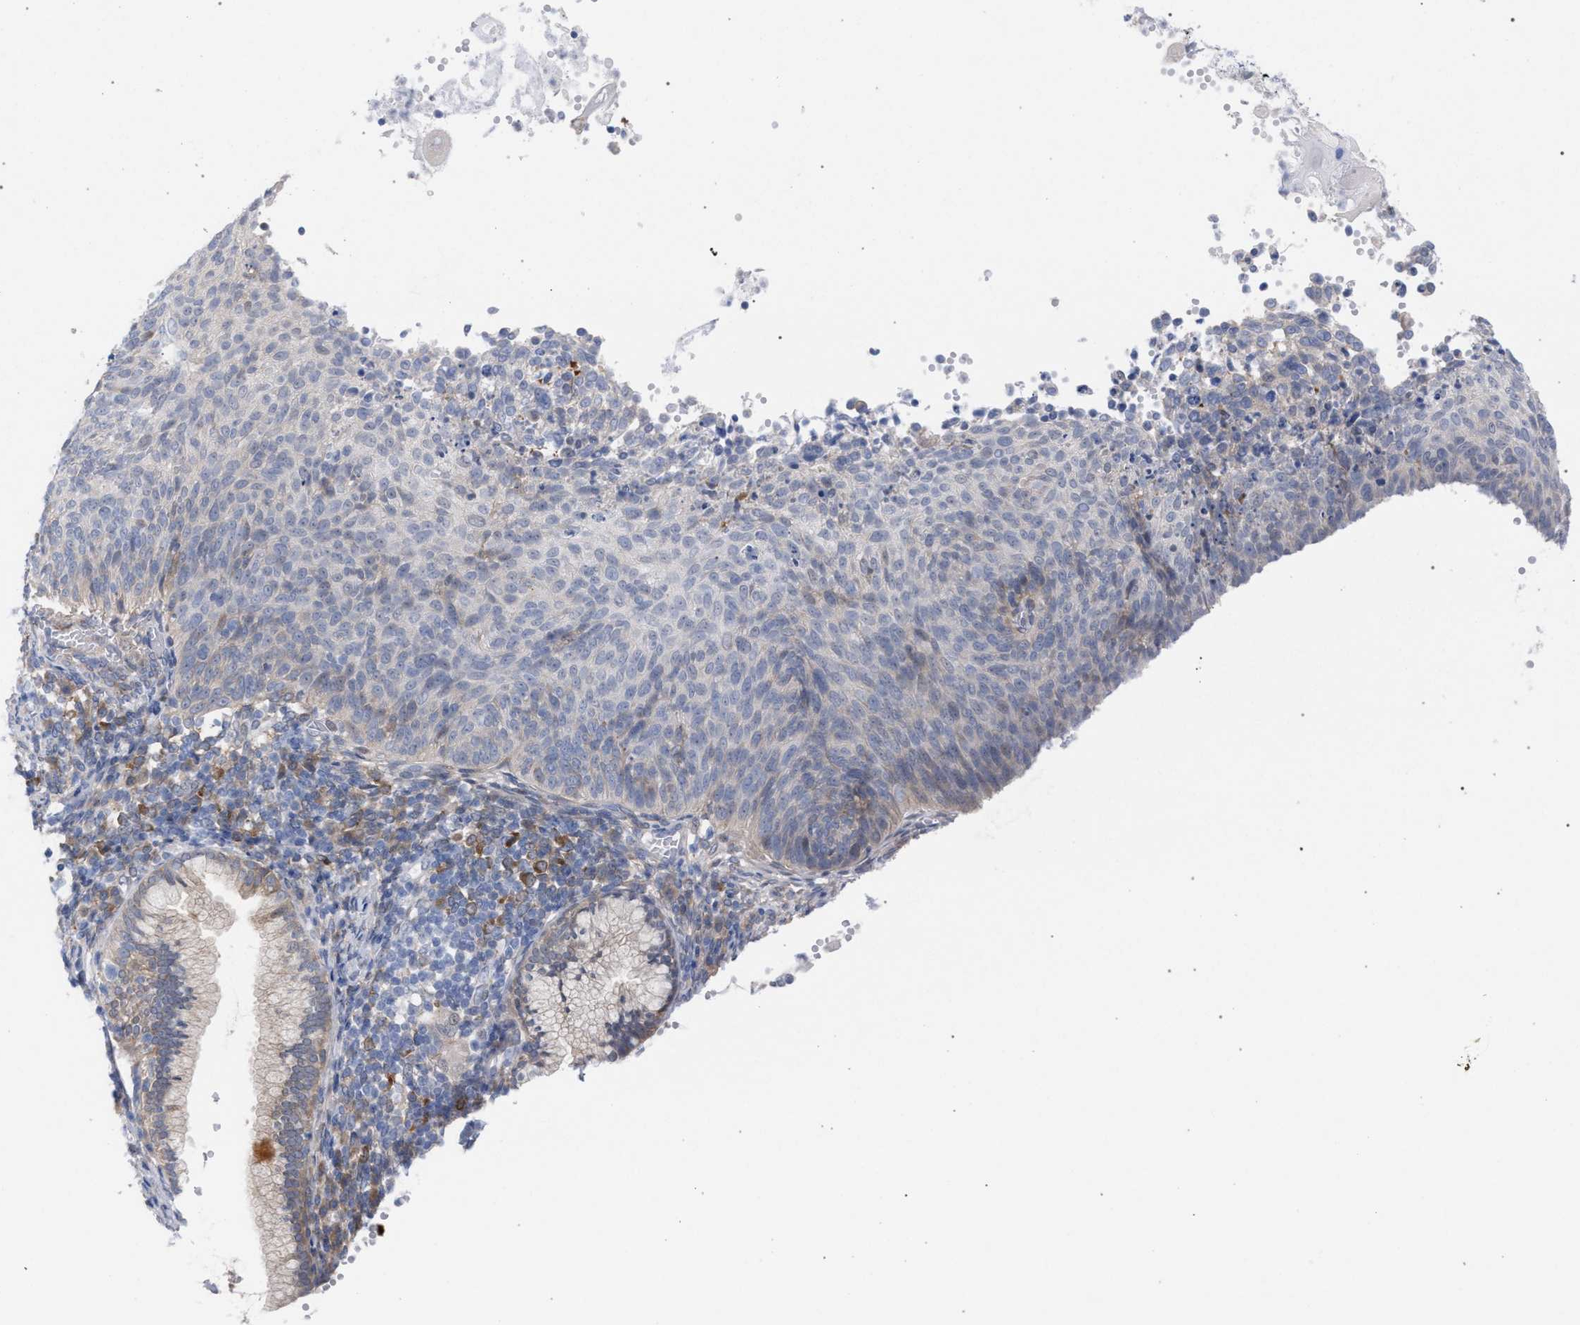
{"staining": {"intensity": "negative", "quantity": "none", "location": "none"}, "tissue": "cervical cancer", "cell_type": "Tumor cells", "image_type": "cancer", "snomed": [{"axis": "morphology", "description": "Squamous cell carcinoma, NOS"}, {"axis": "topography", "description": "Cervix"}], "caption": "An immunohistochemistry (IHC) histopathology image of squamous cell carcinoma (cervical) is shown. There is no staining in tumor cells of squamous cell carcinoma (cervical). (IHC, brightfield microscopy, high magnification).", "gene": "FHOD3", "patient": {"sex": "female", "age": 70}}